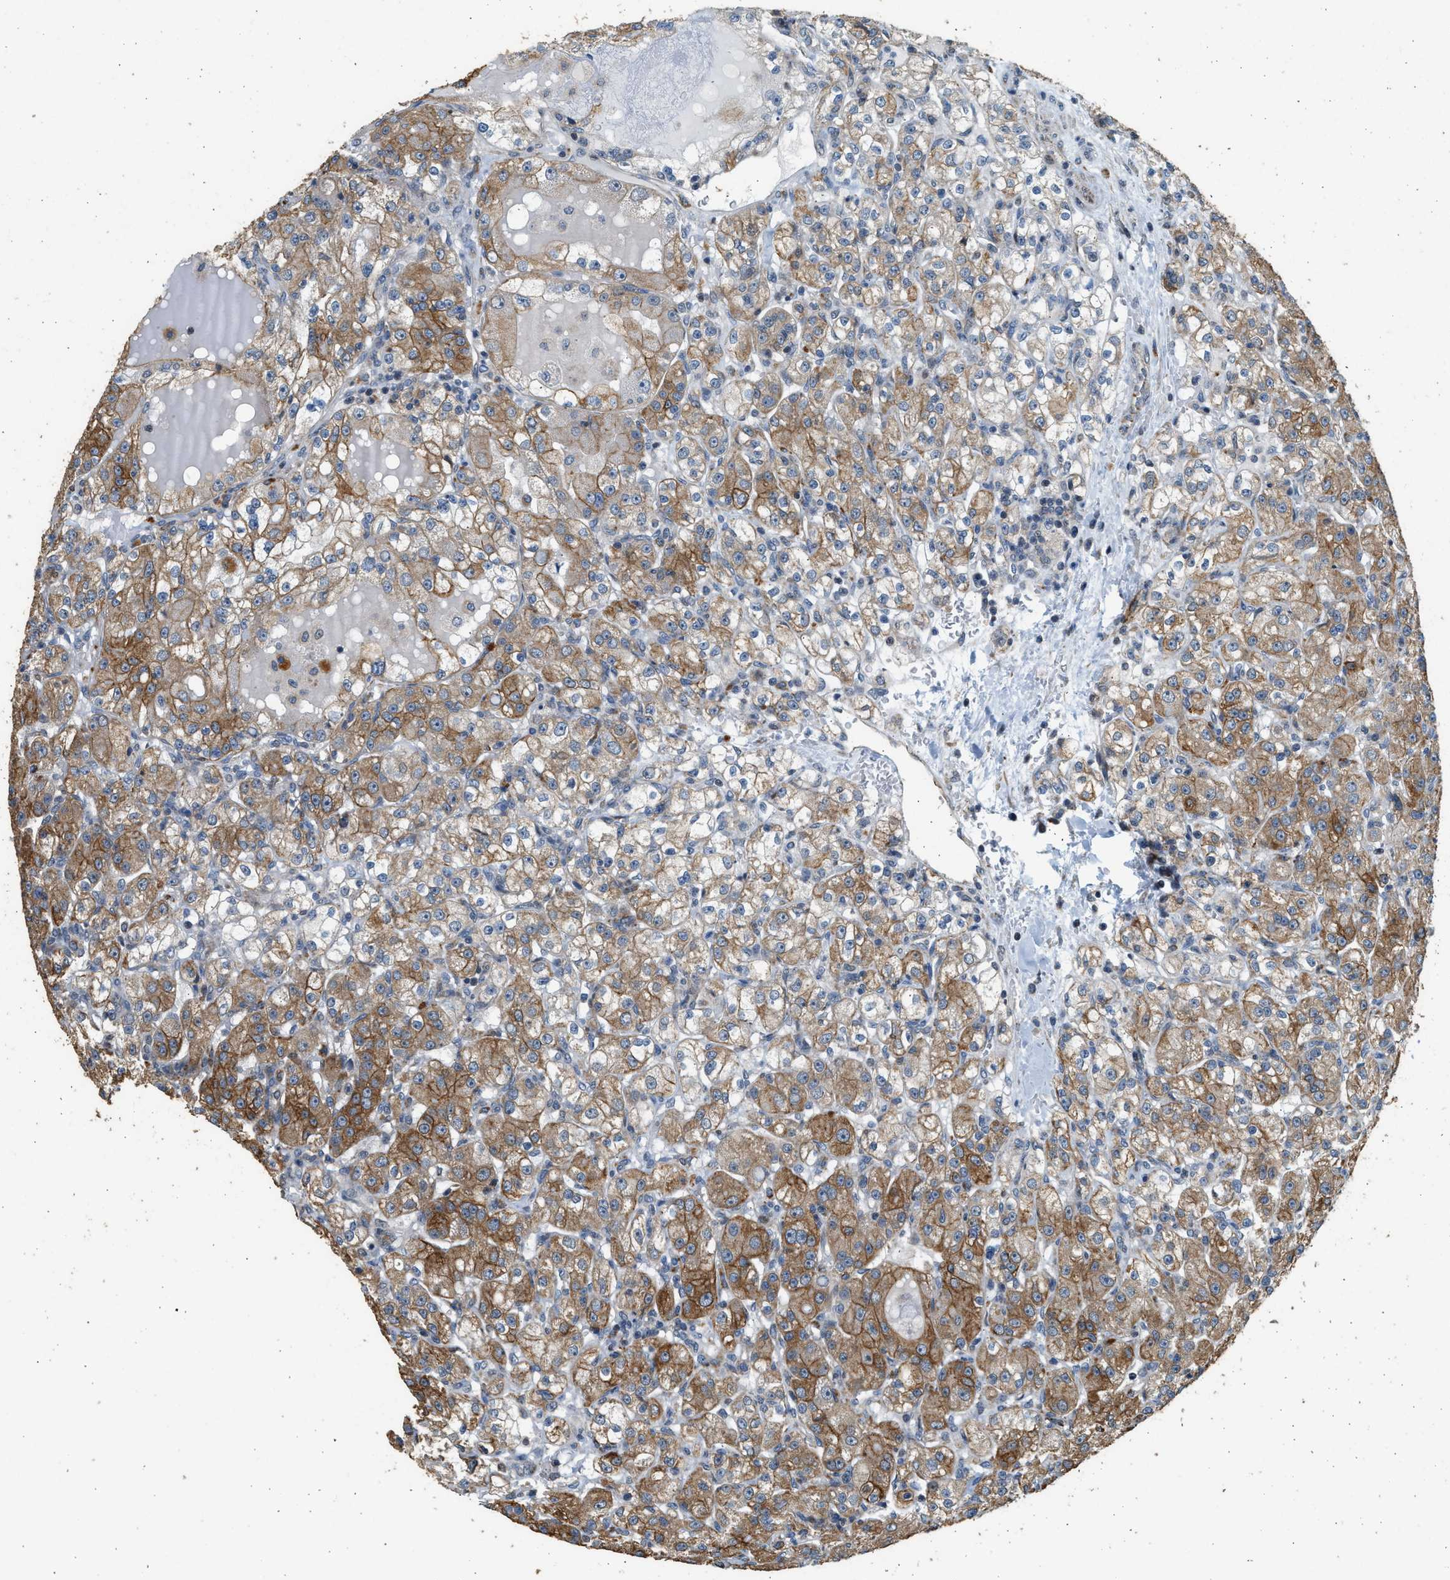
{"staining": {"intensity": "moderate", "quantity": ">75%", "location": "cytoplasmic/membranous"}, "tissue": "renal cancer", "cell_type": "Tumor cells", "image_type": "cancer", "snomed": [{"axis": "morphology", "description": "Normal tissue, NOS"}, {"axis": "morphology", "description": "Adenocarcinoma, NOS"}, {"axis": "topography", "description": "Kidney"}], "caption": "Renal cancer was stained to show a protein in brown. There is medium levels of moderate cytoplasmic/membranous positivity in about >75% of tumor cells. (brown staining indicates protein expression, while blue staining denotes nuclei).", "gene": "PCLO", "patient": {"sex": "male", "age": 61}}